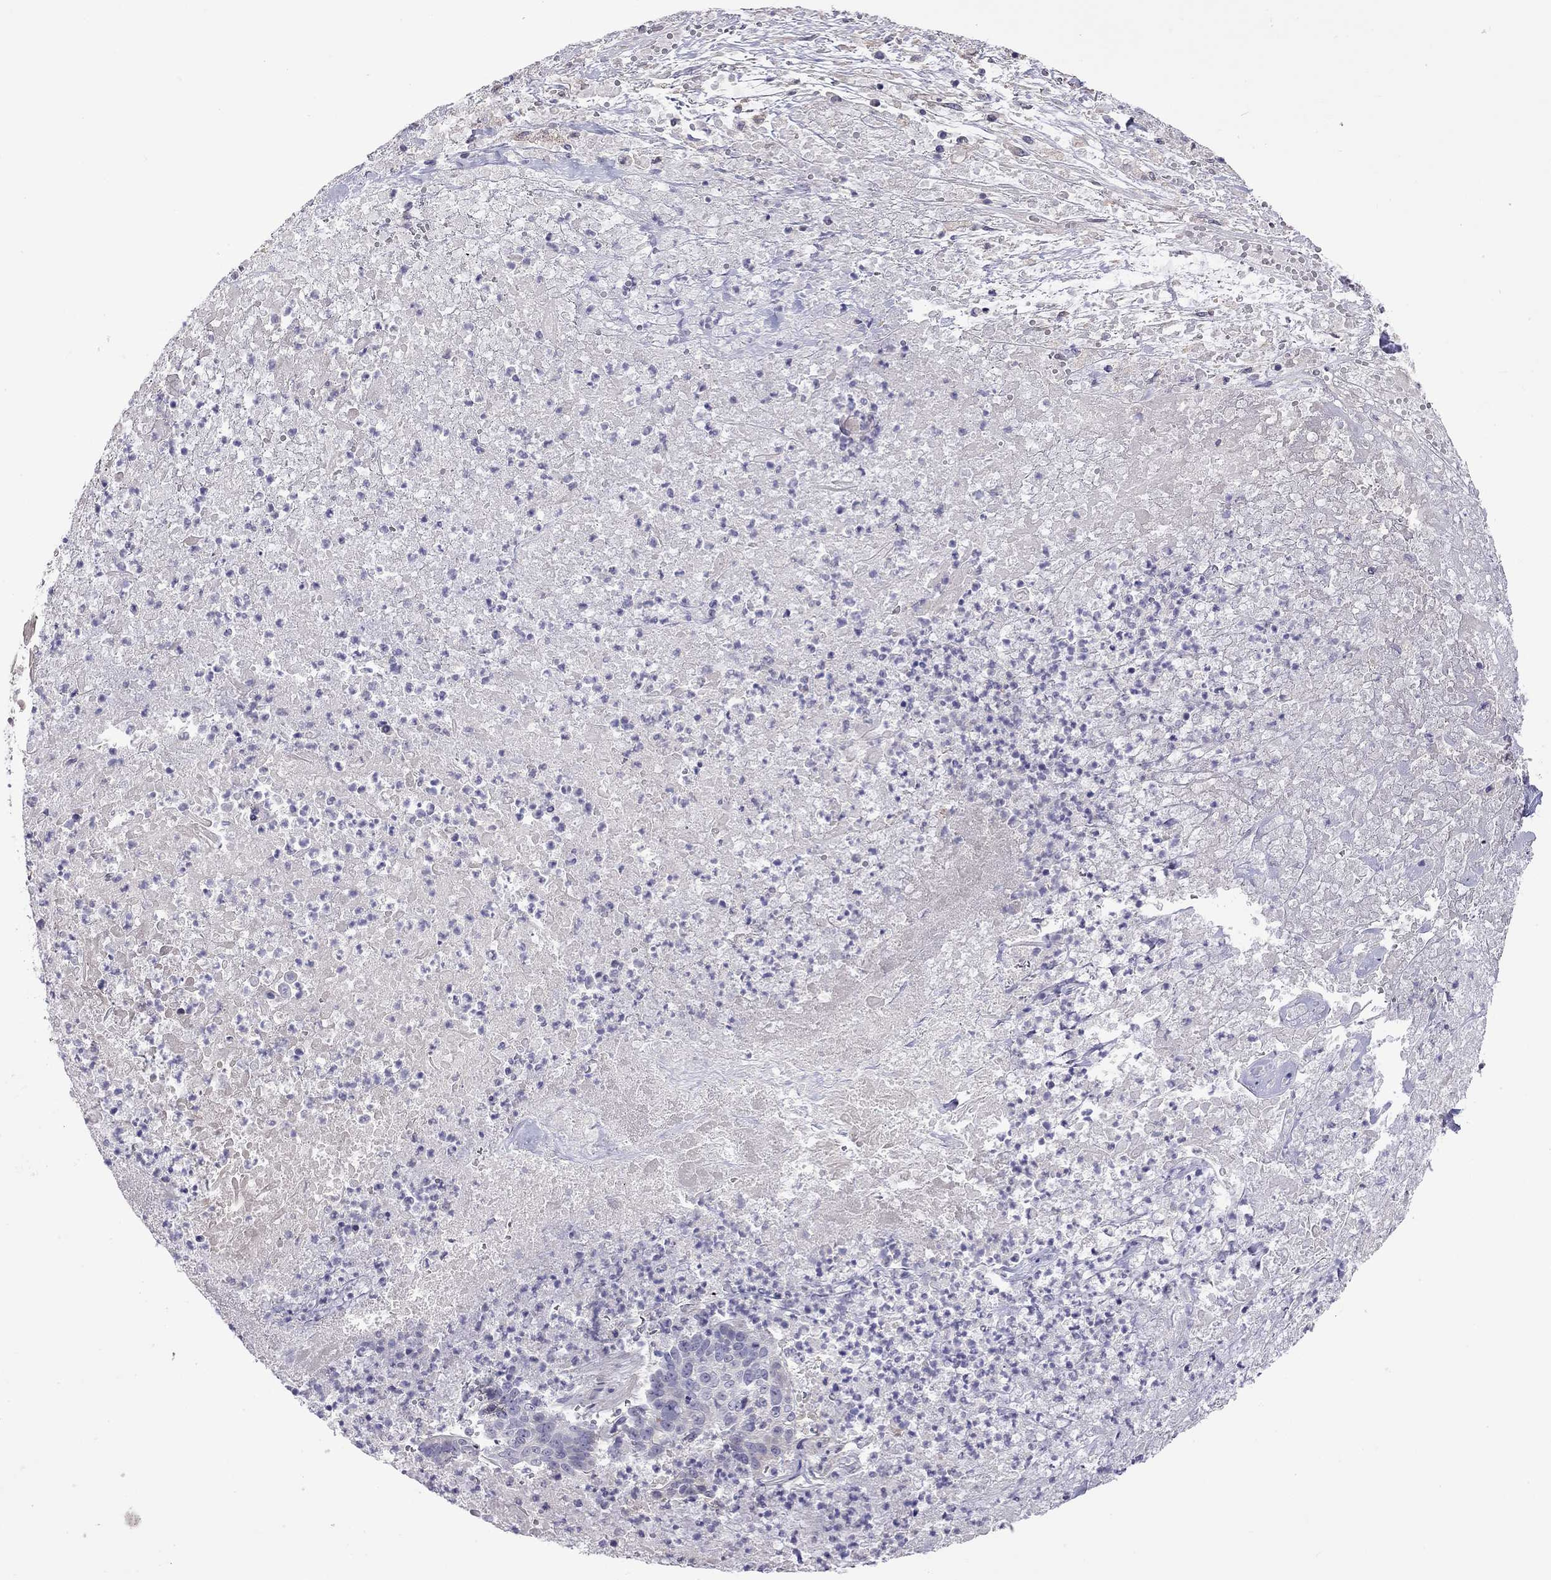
{"staining": {"intensity": "negative", "quantity": "none", "location": "none"}, "tissue": "lung cancer", "cell_type": "Tumor cells", "image_type": "cancer", "snomed": [{"axis": "morphology", "description": "Squamous cell carcinoma, NOS"}, {"axis": "topography", "description": "Lung"}], "caption": "Immunohistochemistry (IHC) photomicrograph of neoplastic tissue: human squamous cell carcinoma (lung) stained with DAB (3,3'-diaminobenzidine) exhibits no significant protein staining in tumor cells.", "gene": "FEZ1", "patient": {"sex": "male", "age": 64}}